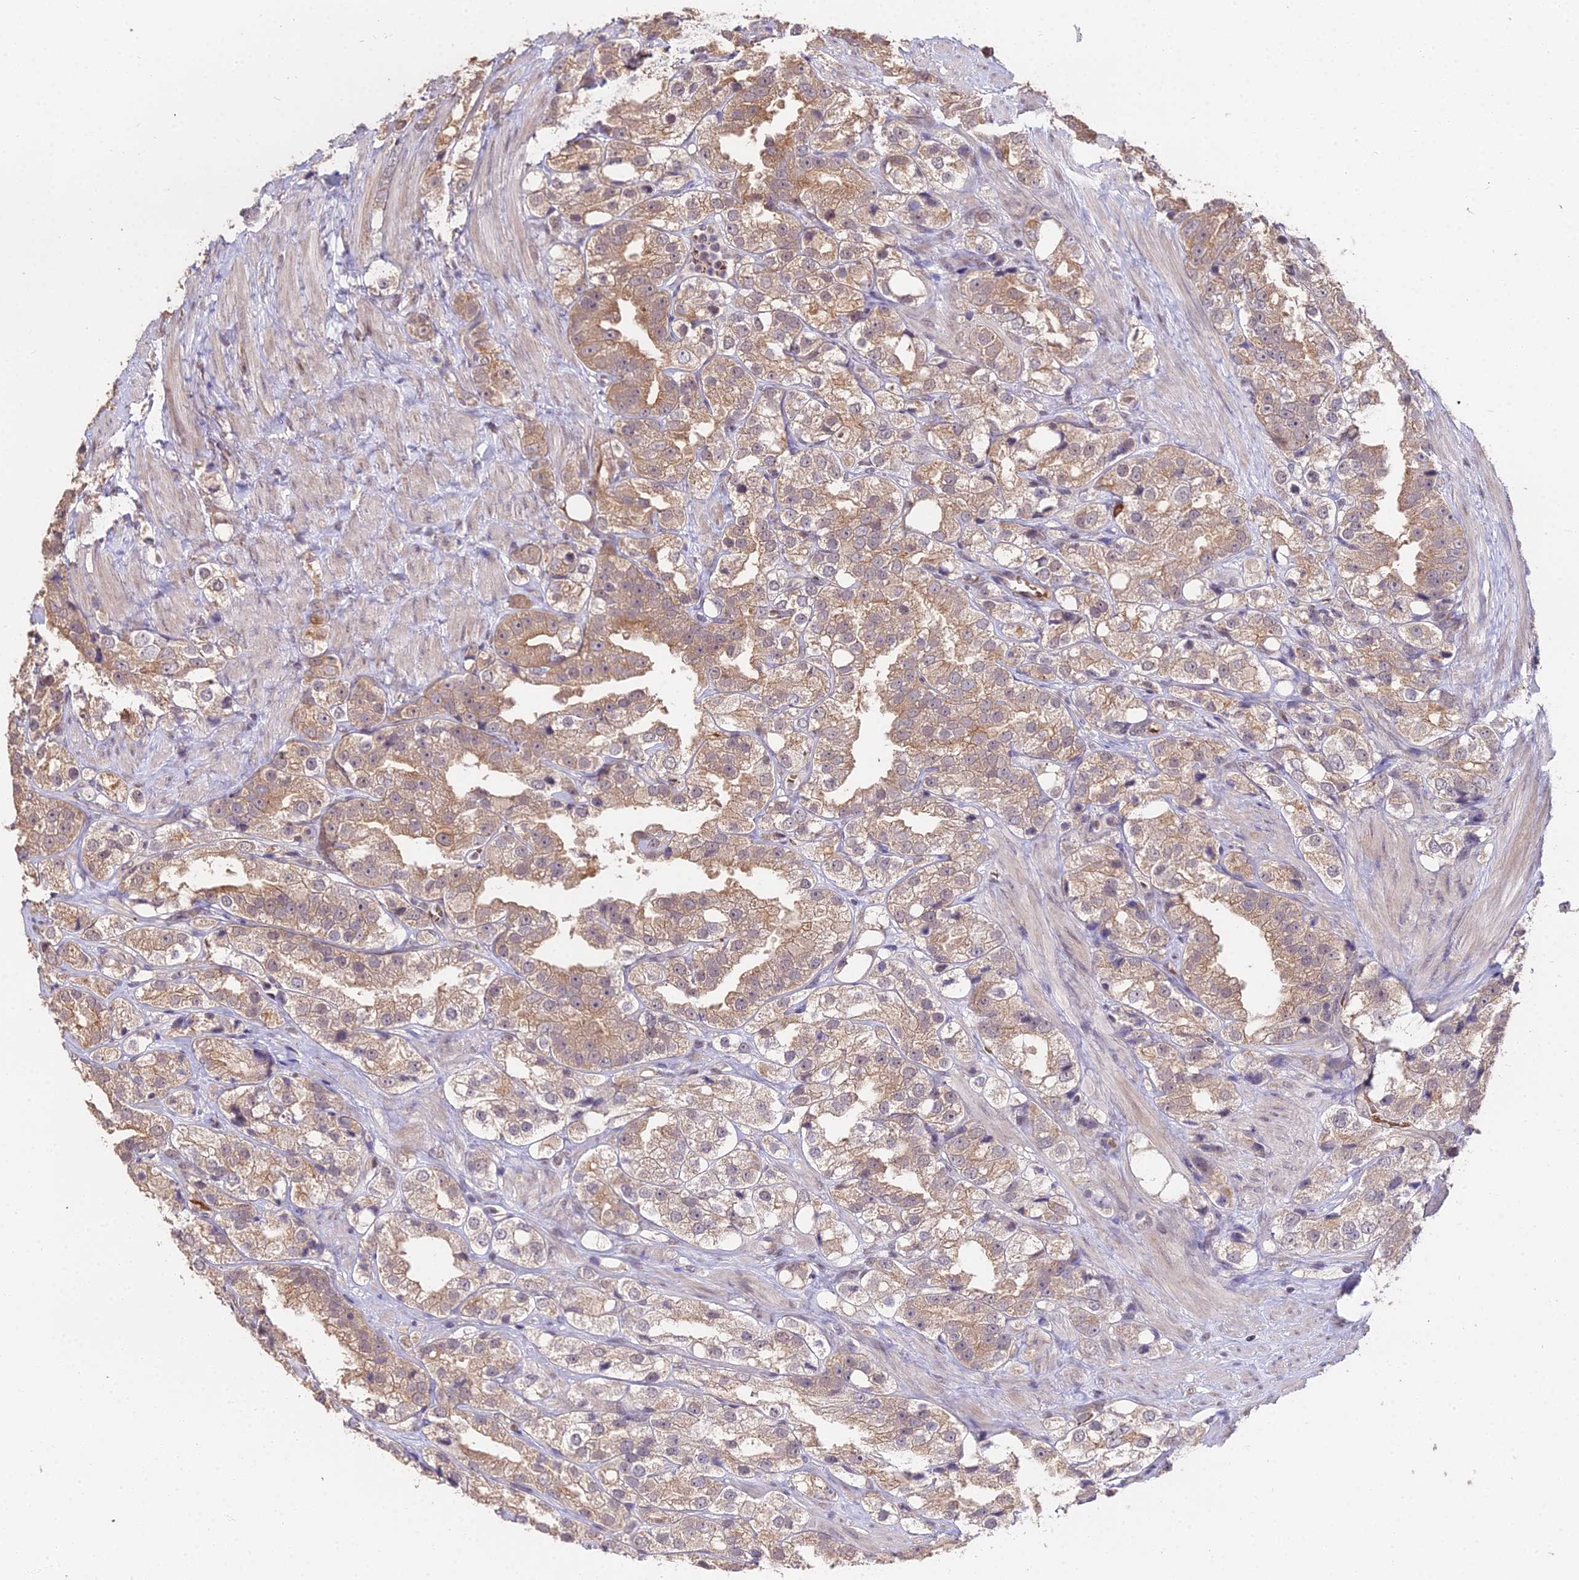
{"staining": {"intensity": "moderate", "quantity": ">75%", "location": "cytoplasmic/membranous"}, "tissue": "prostate cancer", "cell_type": "Tumor cells", "image_type": "cancer", "snomed": [{"axis": "morphology", "description": "Adenocarcinoma, NOS"}, {"axis": "topography", "description": "Prostate"}], "caption": "Immunohistochemistry (IHC) histopathology image of prostate adenocarcinoma stained for a protein (brown), which shows medium levels of moderate cytoplasmic/membranous staining in about >75% of tumor cells.", "gene": "ZDBF2", "patient": {"sex": "male", "age": 79}}